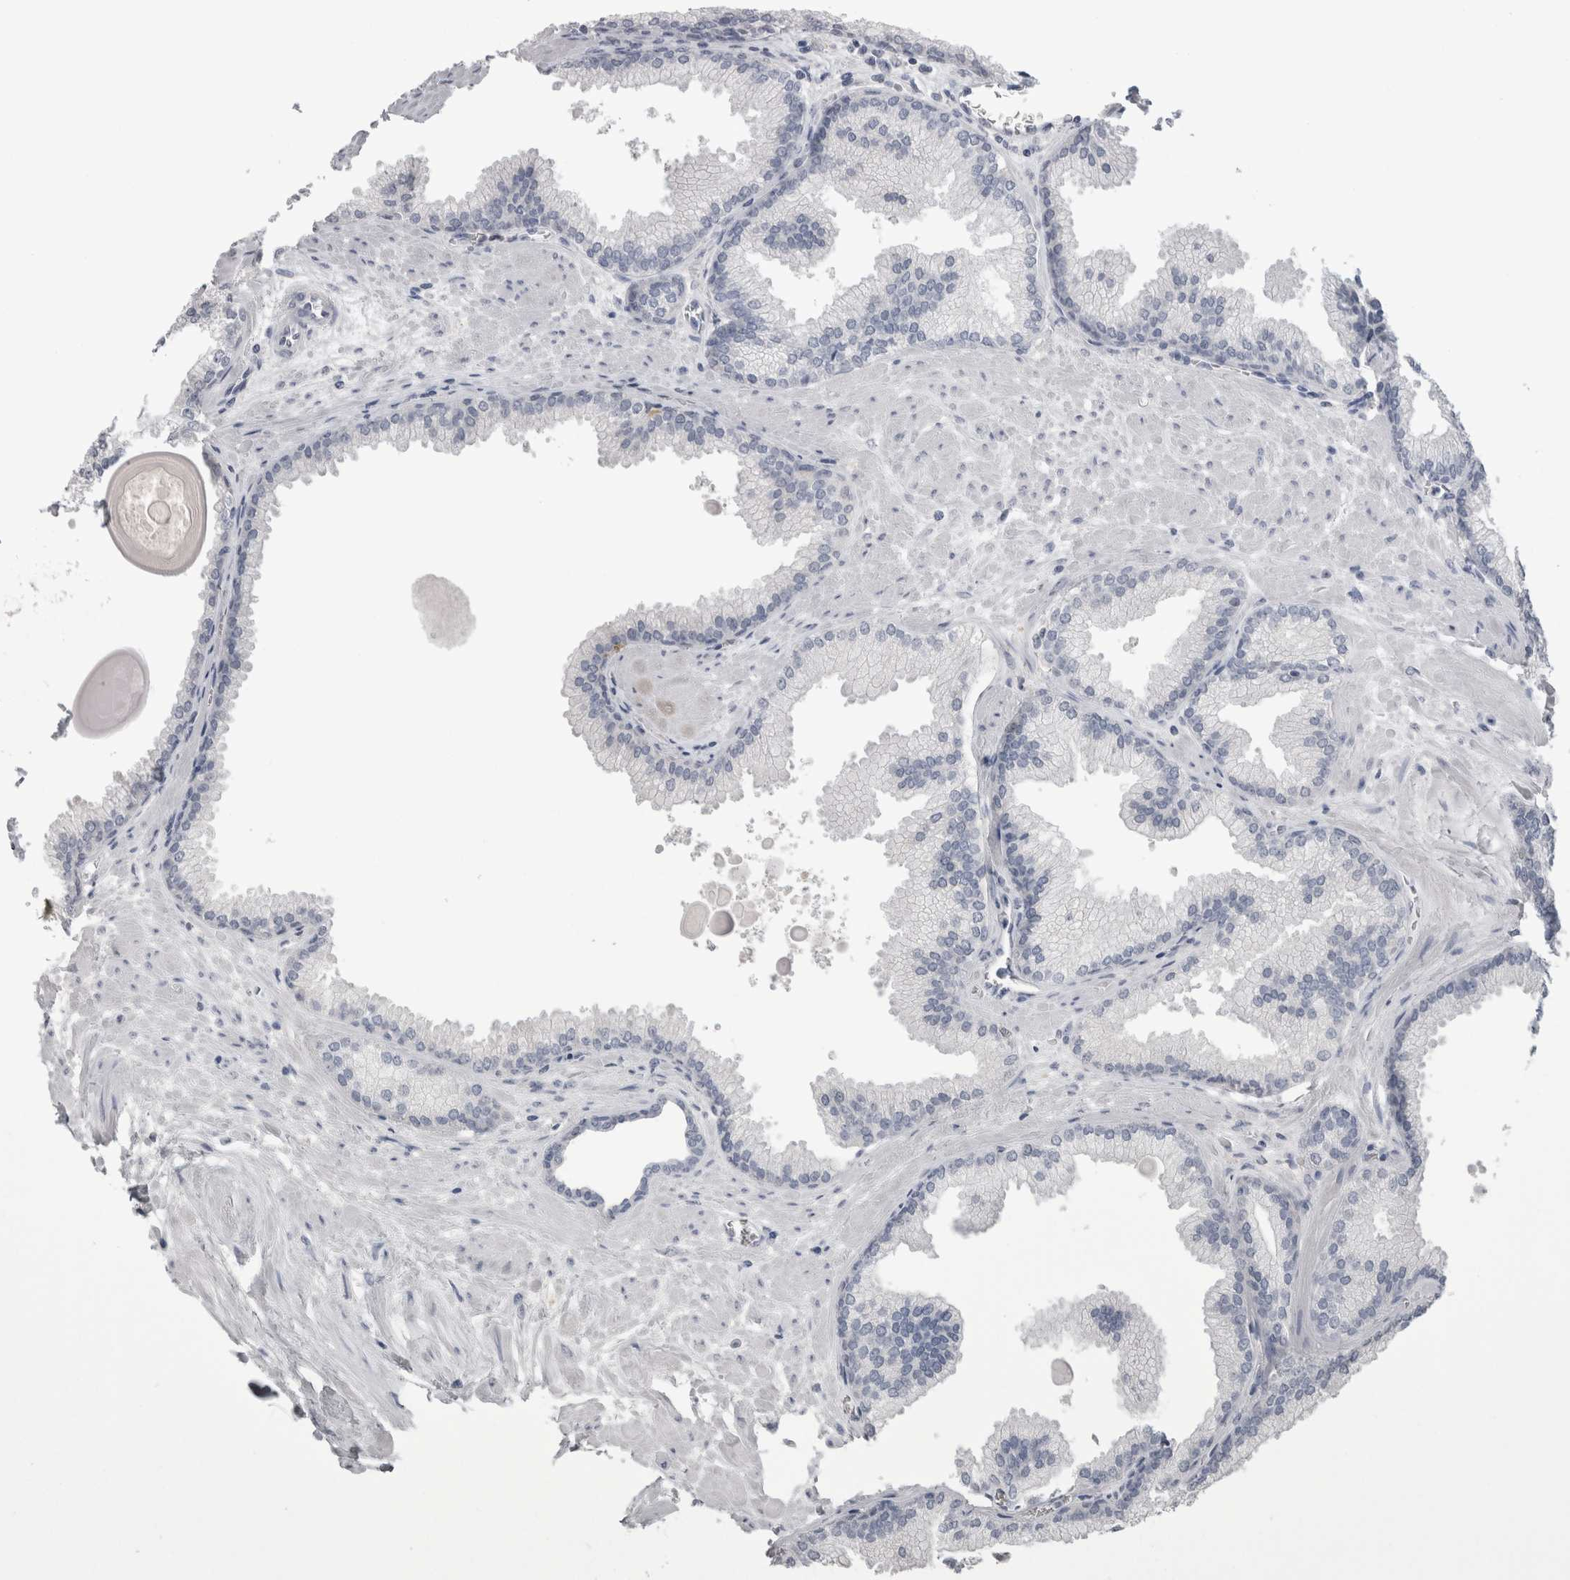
{"staining": {"intensity": "negative", "quantity": "none", "location": "none"}, "tissue": "prostate cancer", "cell_type": "Tumor cells", "image_type": "cancer", "snomed": [{"axis": "morphology", "description": "Adenocarcinoma, Low grade"}, {"axis": "topography", "description": "Prostate"}], "caption": "Human low-grade adenocarcinoma (prostate) stained for a protein using immunohistochemistry displays no positivity in tumor cells.", "gene": "SUCNR1", "patient": {"sex": "male", "age": 59}}